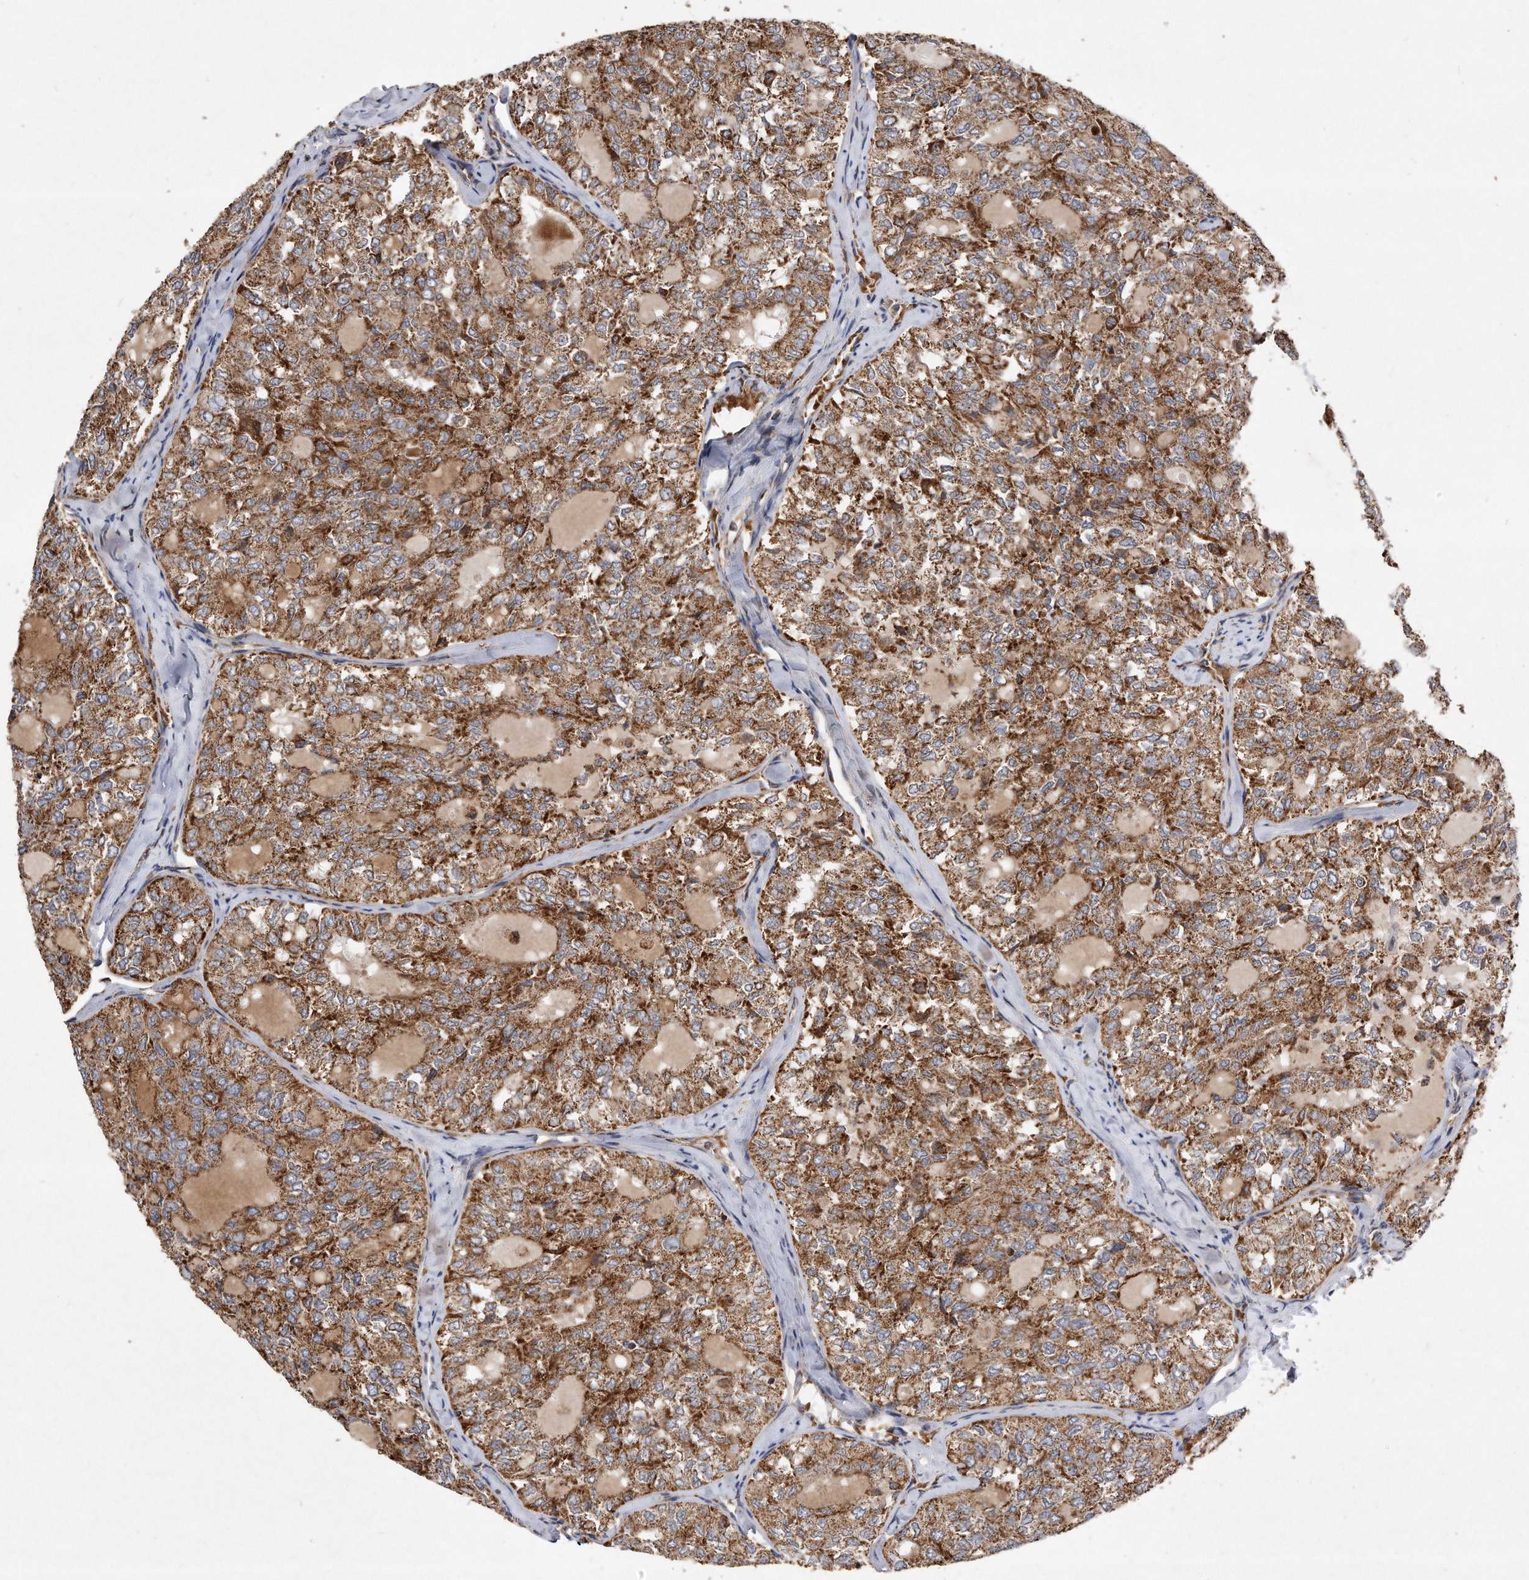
{"staining": {"intensity": "moderate", "quantity": ">75%", "location": "cytoplasmic/membranous"}, "tissue": "thyroid cancer", "cell_type": "Tumor cells", "image_type": "cancer", "snomed": [{"axis": "morphology", "description": "Follicular adenoma carcinoma, NOS"}, {"axis": "topography", "description": "Thyroid gland"}], "caption": "Thyroid follicular adenoma carcinoma was stained to show a protein in brown. There is medium levels of moderate cytoplasmic/membranous expression in about >75% of tumor cells.", "gene": "PPP5C", "patient": {"sex": "male", "age": 75}}